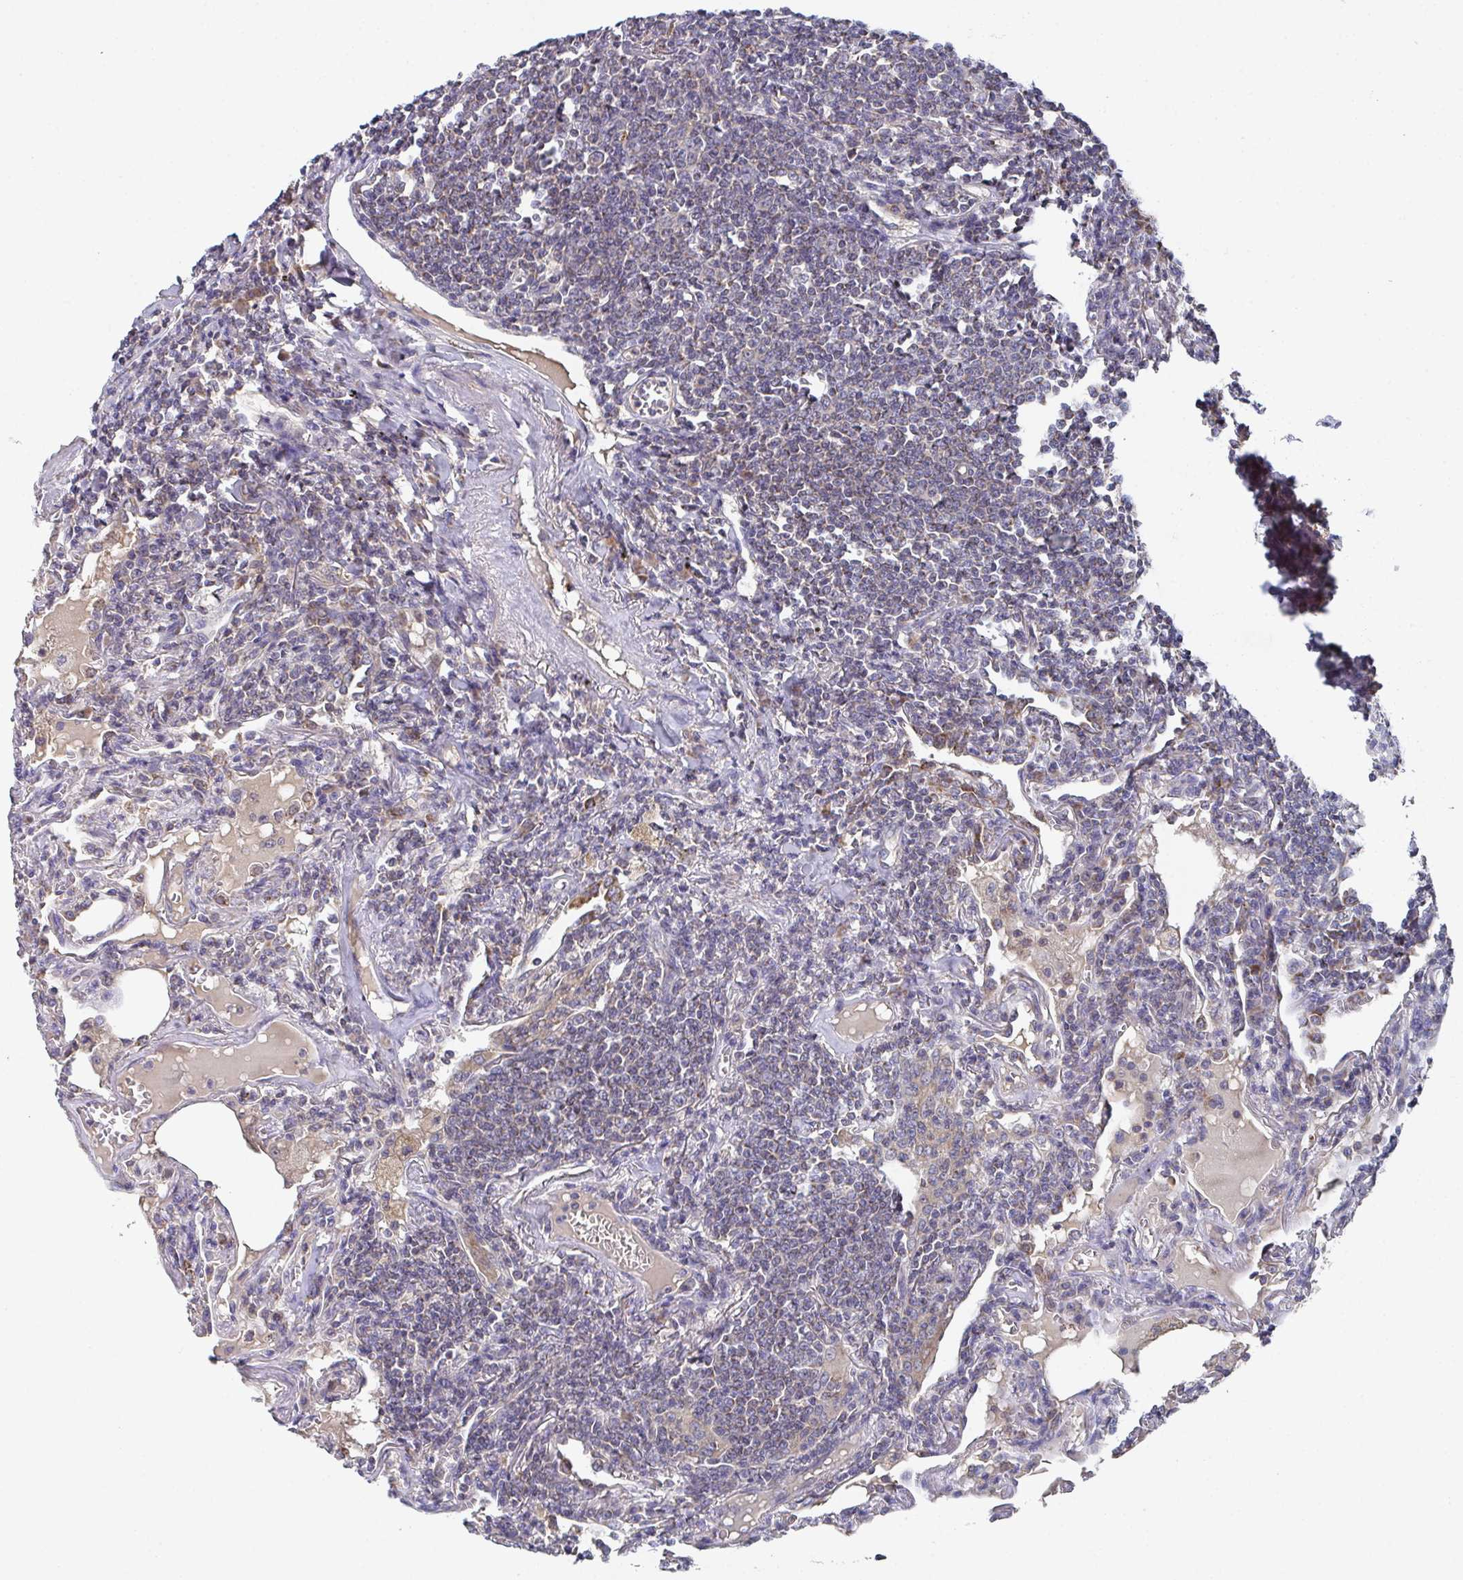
{"staining": {"intensity": "negative", "quantity": "none", "location": "none"}, "tissue": "lymphoma", "cell_type": "Tumor cells", "image_type": "cancer", "snomed": [{"axis": "morphology", "description": "Malignant lymphoma, non-Hodgkin's type, Low grade"}, {"axis": "topography", "description": "Lung"}], "caption": "This image is of malignant lymphoma, non-Hodgkin's type (low-grade) stained with immunohistochemistry (IHC) to label a protein in brown with the nuclei are counter-stained blue. There is no staining in tumor cells.", "gene": "MT-ND3", "patient": {"sex": "female", "age": 71}}